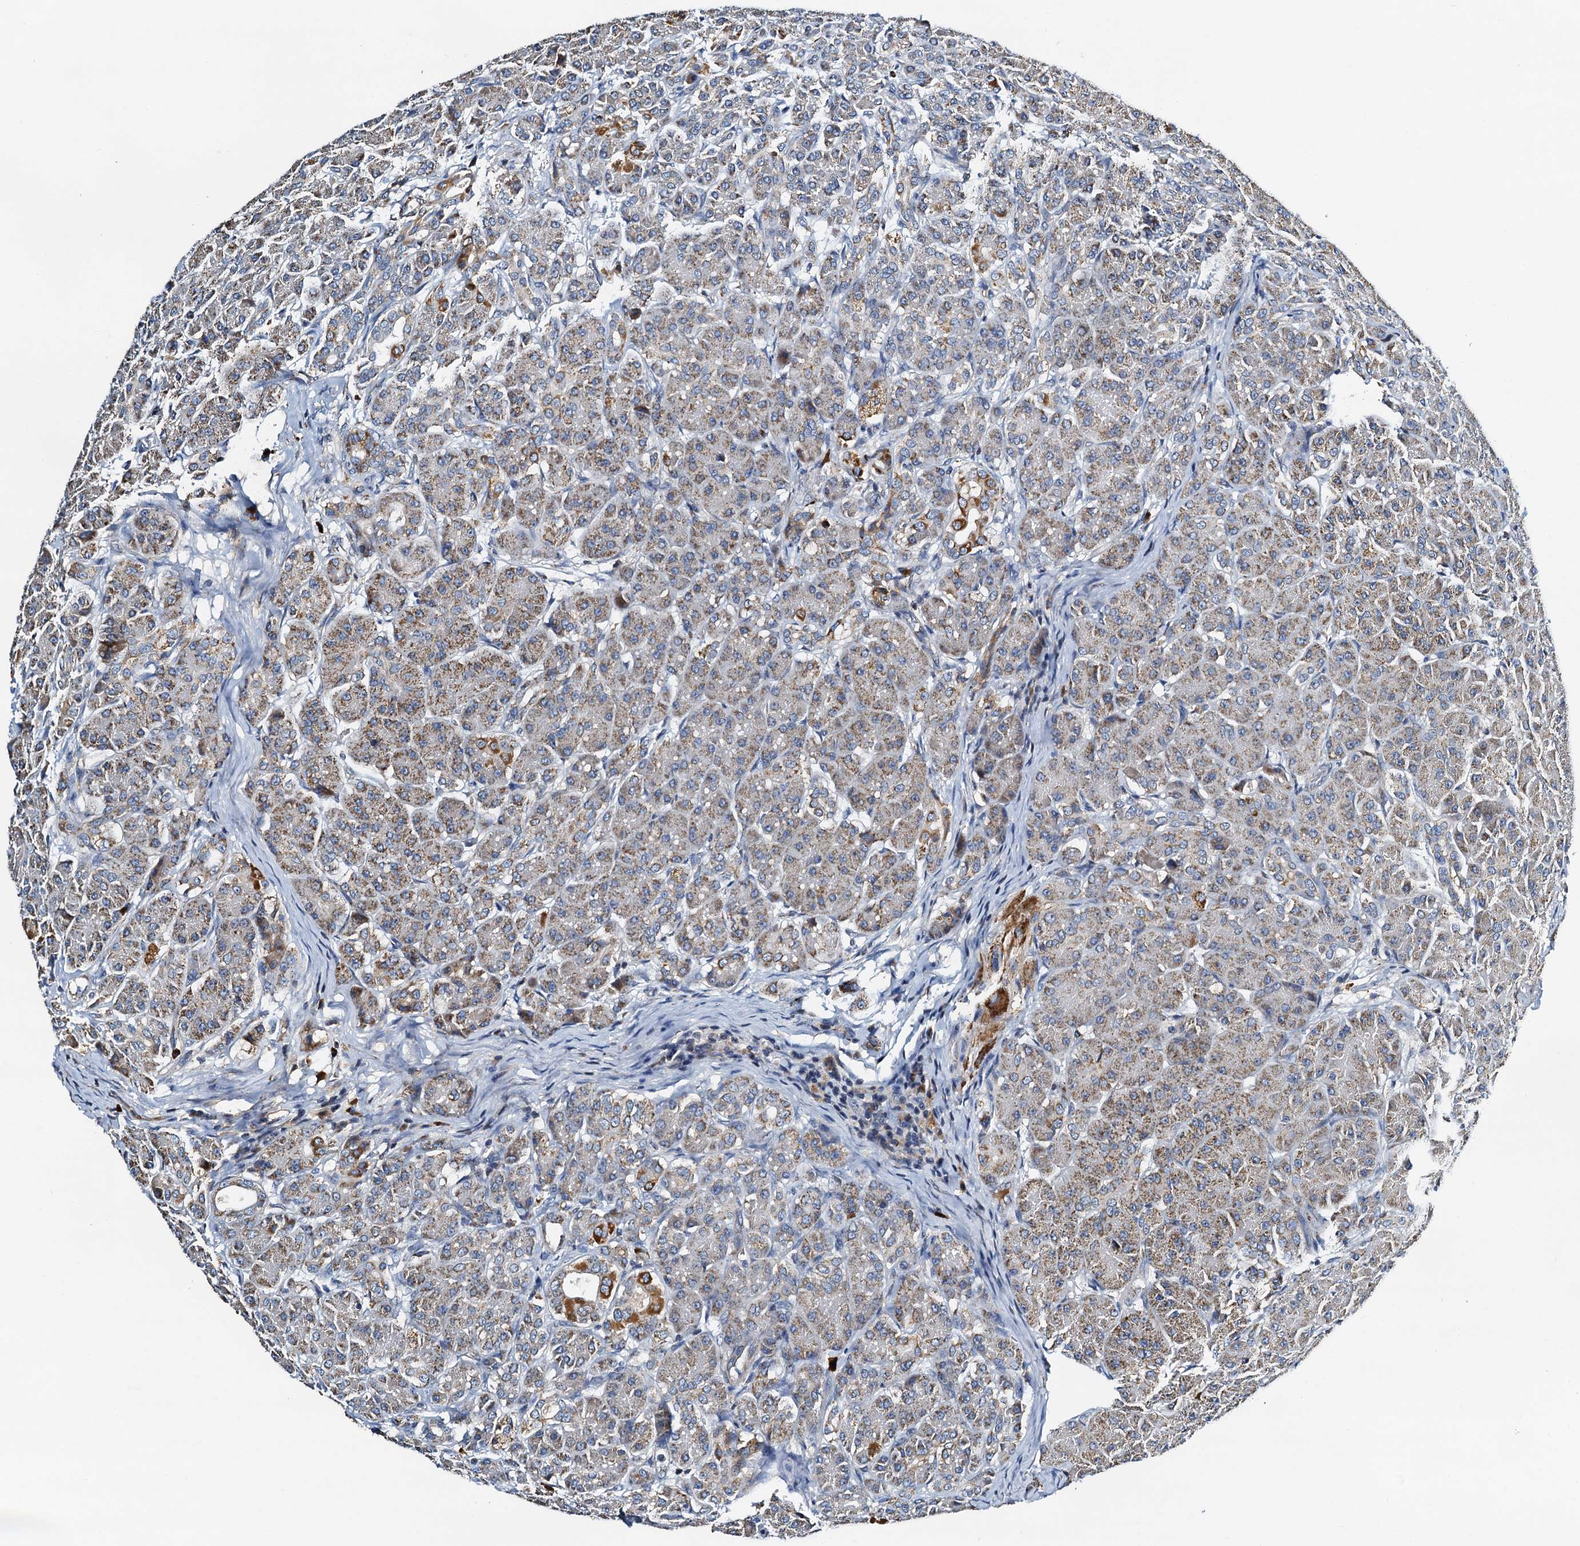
{"staining": {"intensity": "moderate", "quantity": ">75%", "location": "cytoplasmic/membranous"}, "tissue": "pancreas", "cell_type": "Exocrine glandular cells", "image_type": "normal", "snomed": [{"axis": "morphology", "description": "Normal tissue, NOS"}, {"axis": "topography", "description": "Pancreas"}], "caption": "Immunohistochemistry photomicrograph of benign pancreas stained for a protein (brown), which exhibits medium levels of moderate cytoplasmic/membranous expression in about >75% of exocrine glandular cells.", "gene": "POC1A", "patient": {"sex": "male", "age": 63}}